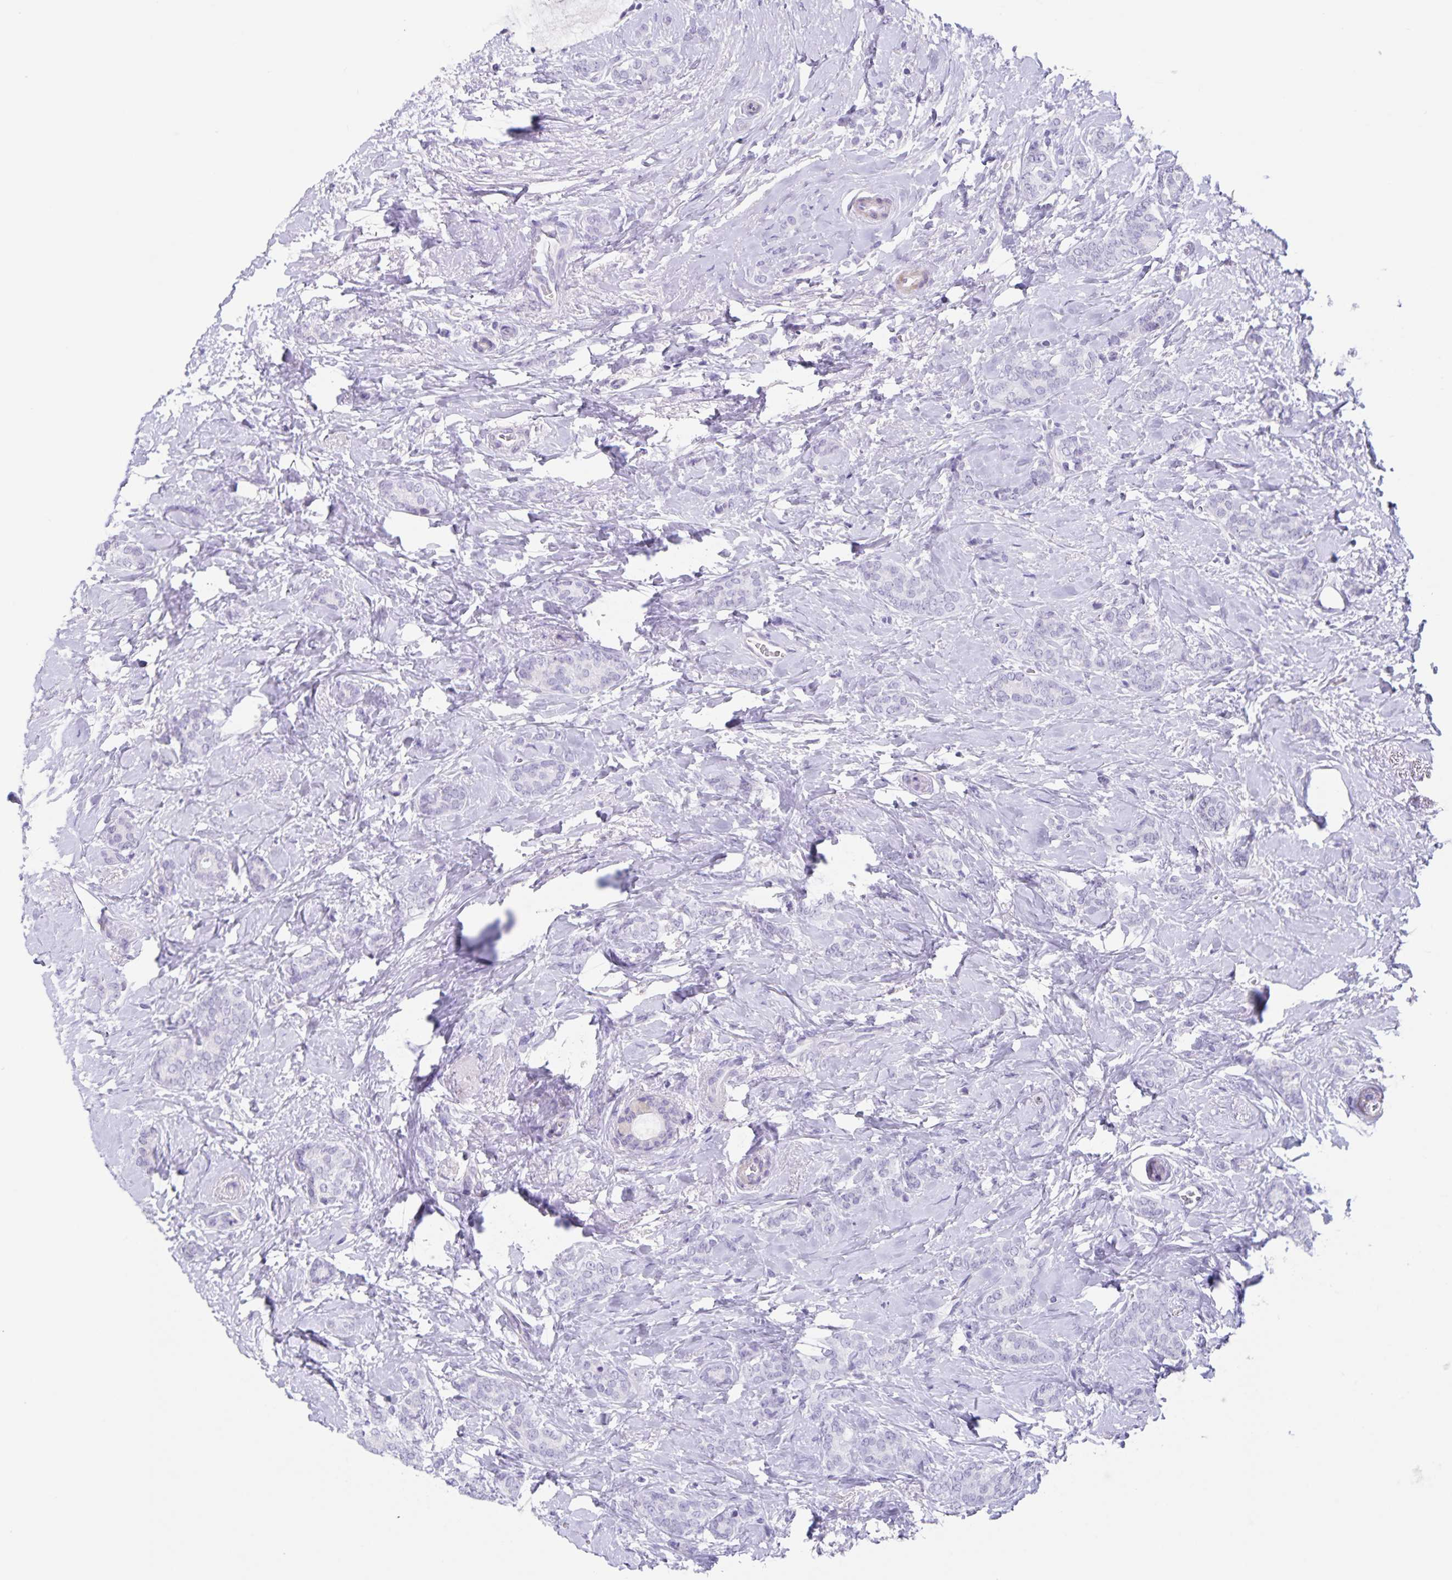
{"staining": {"intensity": "negative", "quantity": "none", "location": "none"}, "tissue": "breast cancer", "cell_type": "Tumor cells", "image_type": "cancer", "snomed": [{"axis": "morphology", "description": "Normal tissue, NOS"}, {"axis": "morphology", "description": "Duct carcinoma"}, {"axis": "topography", "description": "Breast"}], "caption": "This is a micrograph of IHC staining of breast cancer, which shows no expression in tumor cells. (DAB IHC, high magnification).", "gene": "C11orf42", "patient": {"sex": "female", "age": 77}}